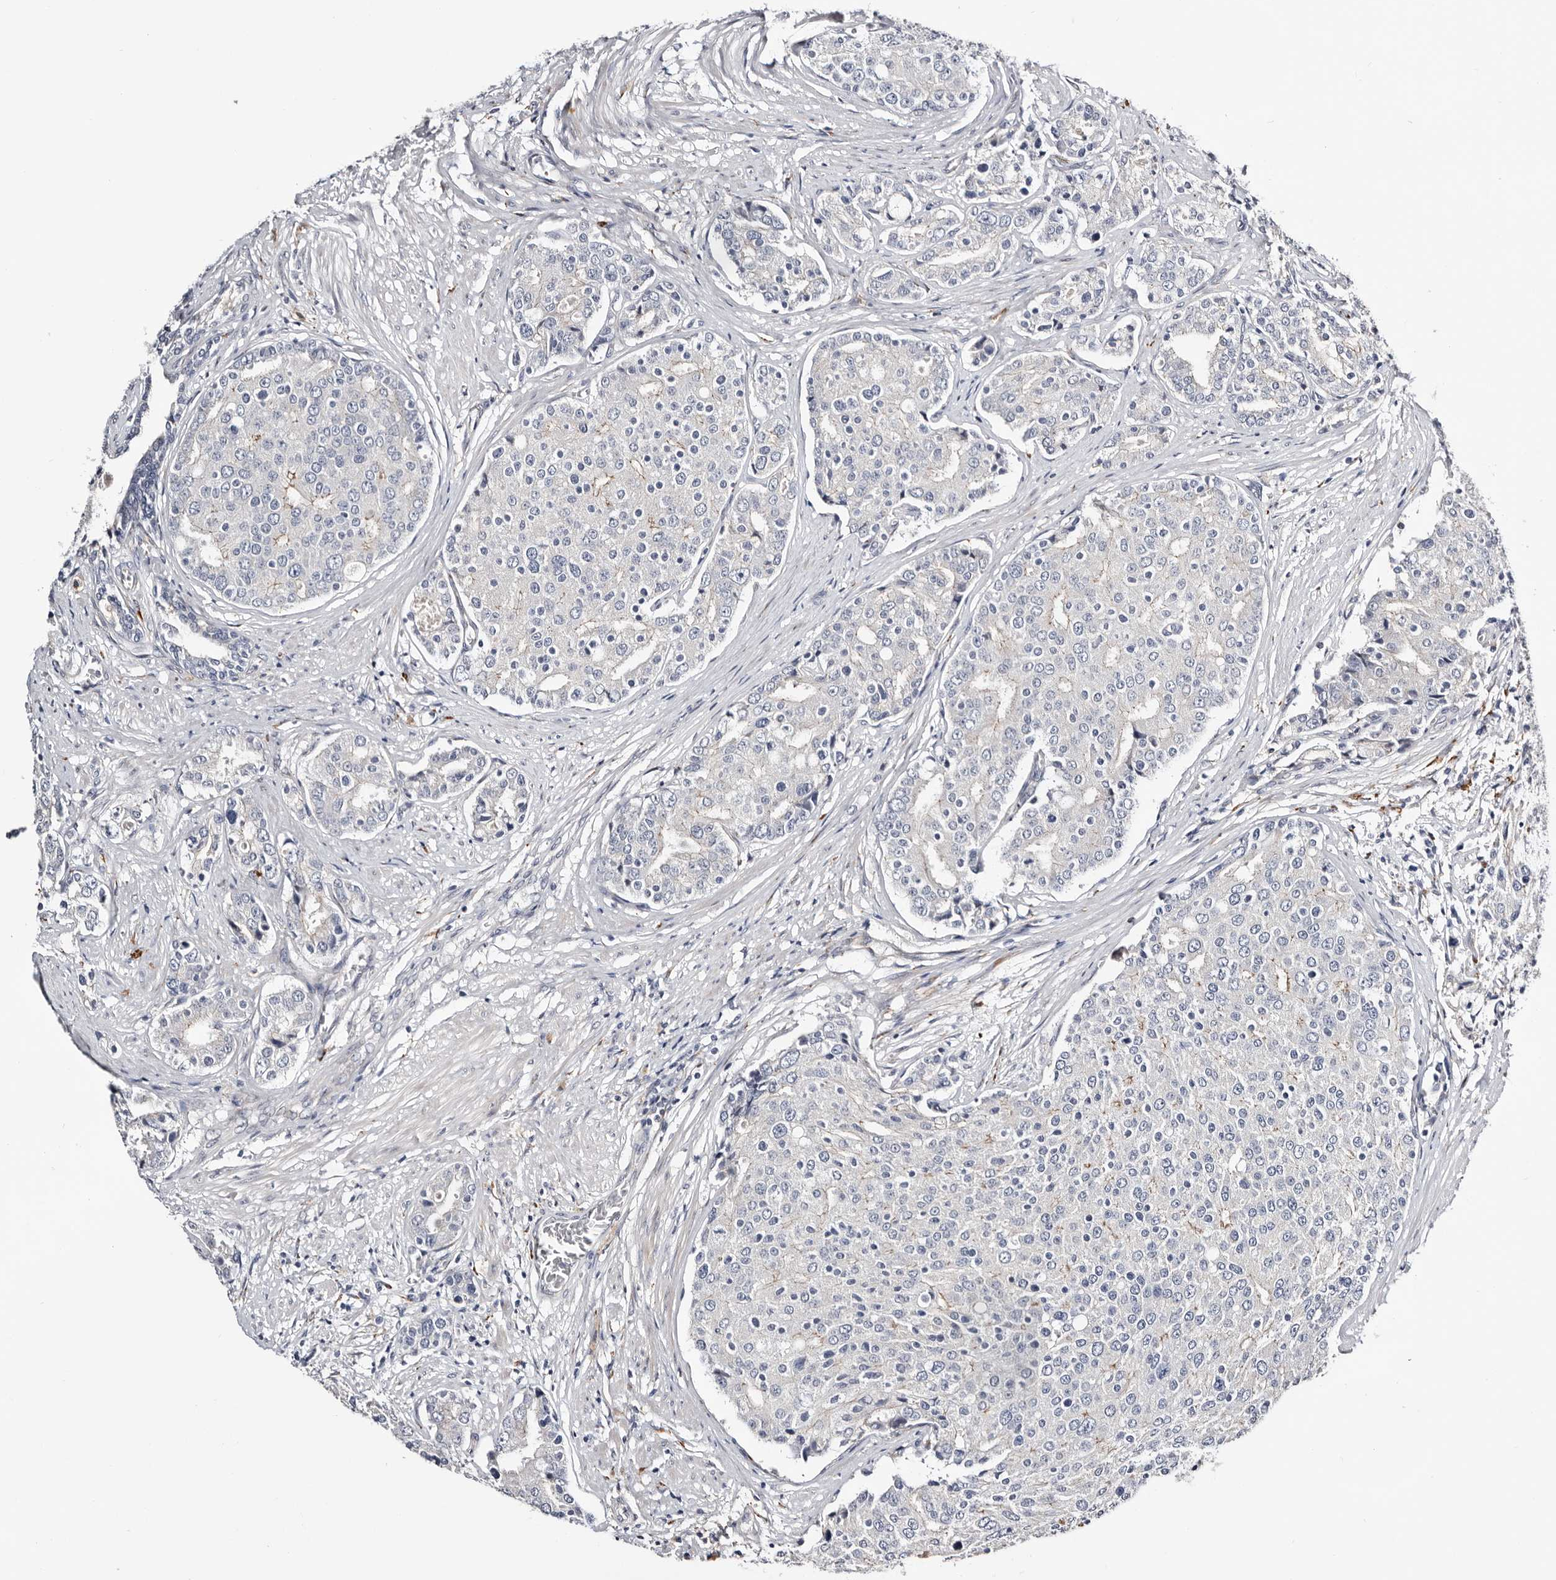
{"staining": {"intensity": "negative", "quantity": "none", "location": "none"}, "tissue": "prostate cancer", "cell_type": "Tumor cells", "image_type": "cancer", "snomed": [{"axis": "morphology", "description": "Adenocarcinoma, High grade"}, {"axis": "topography", "description": "Prostate"}], "caption": "This is an immunohistochemistry (IHC) image of prostate cancer (adenocarcinoma (high-grade)). There is no staining in tumor cells.", "gene": "USH1C", "patient": {"sex": "male", "age": 50}}